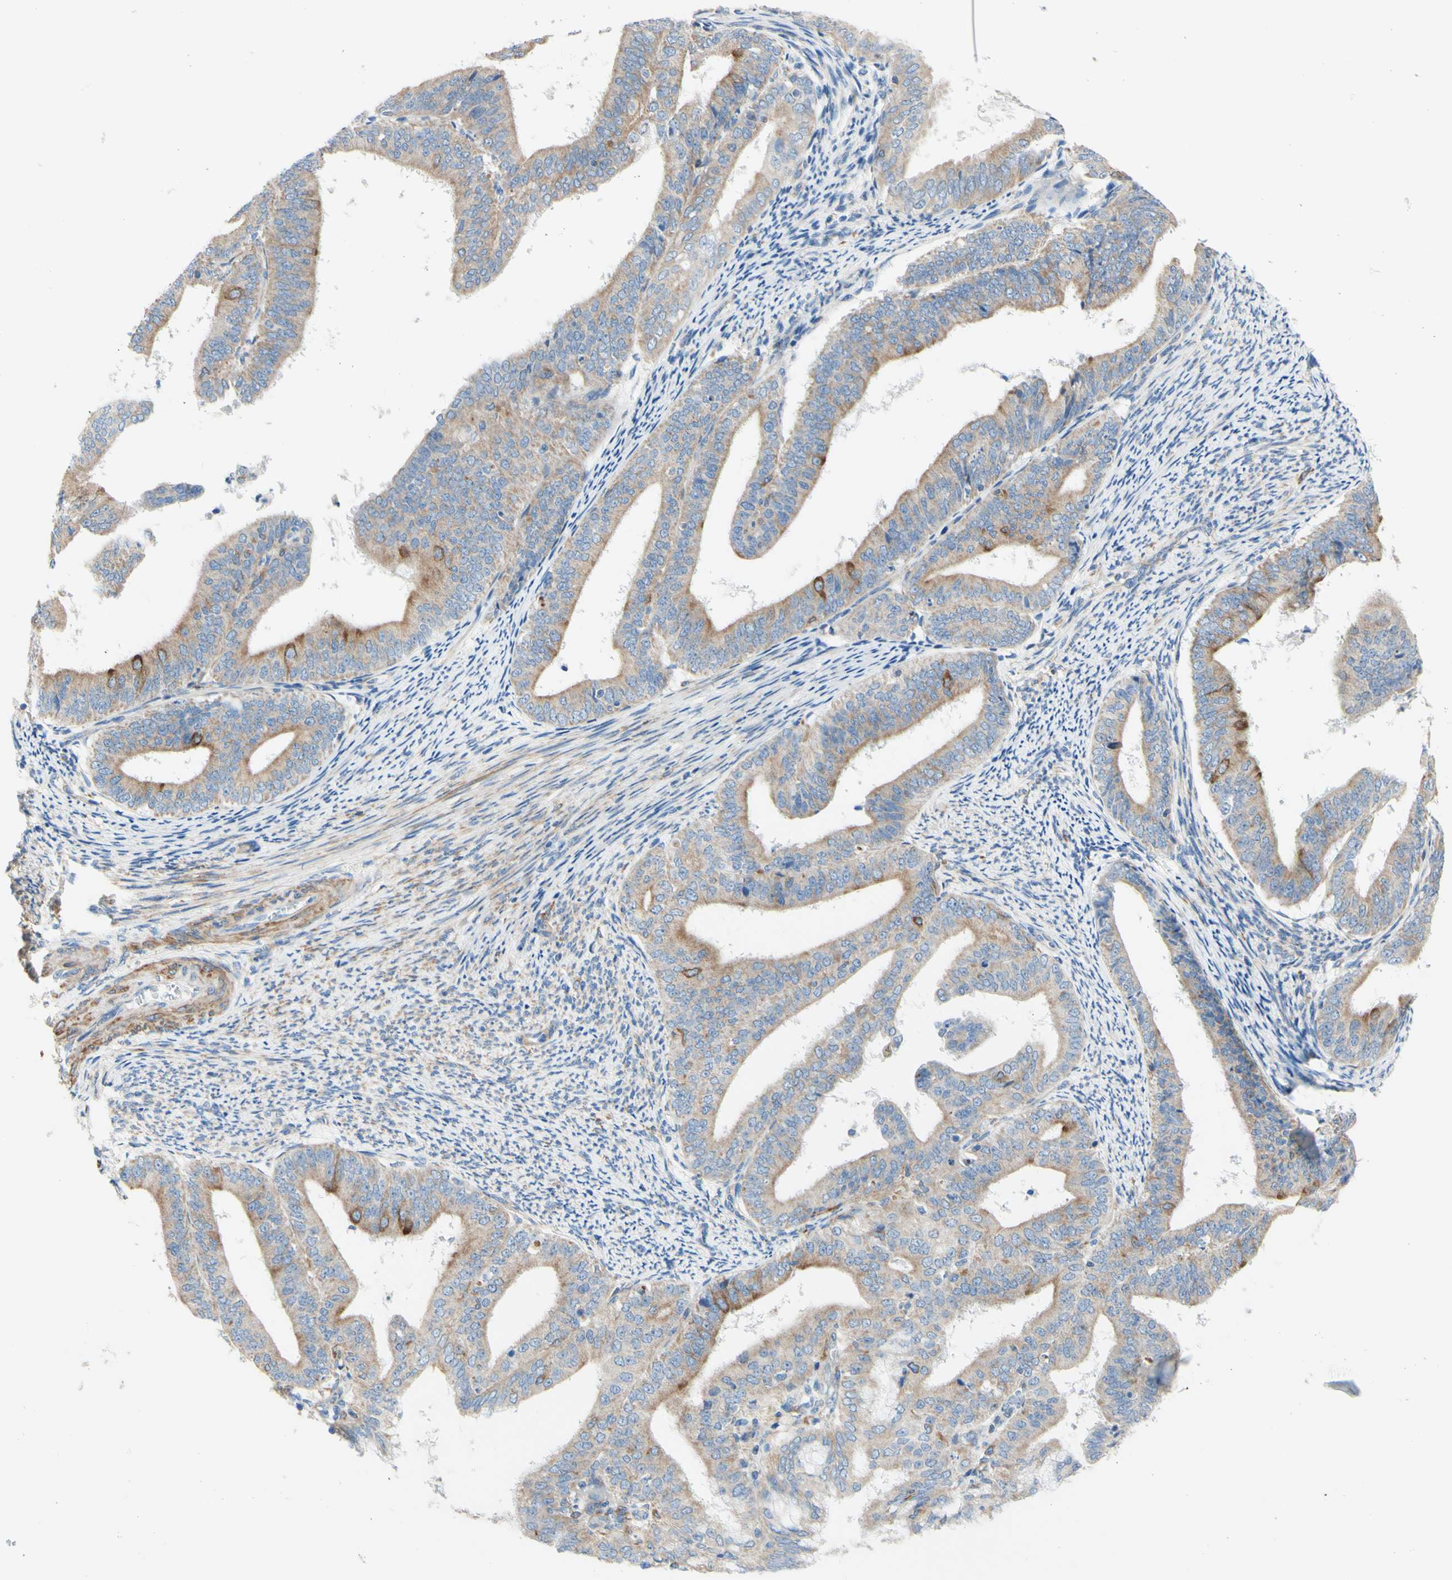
{"staining": {"intensity": "moderate", "quantity": "25%-75%", "location": "cytoplasmic/membranous"}, "tissue": "endometrial cancer", "cell_type": "Tumor cells", "image_type": "cancer", "snomed": [{"axis": "morphology", "description": "Adenocarcinoma, NOS"}, {"axis": "topography", "description": "Endometrium"}], "caption": "This micrograph exhibits immunohistochemistry (IHC) staining of adenocarcinoma (endometrial), with medium moderate cytoplasmic/membranous positivity in about 25%-75% of tumor cells.", "gene": "RETREG2", "patient": {"sex": "female", "age": 63}}